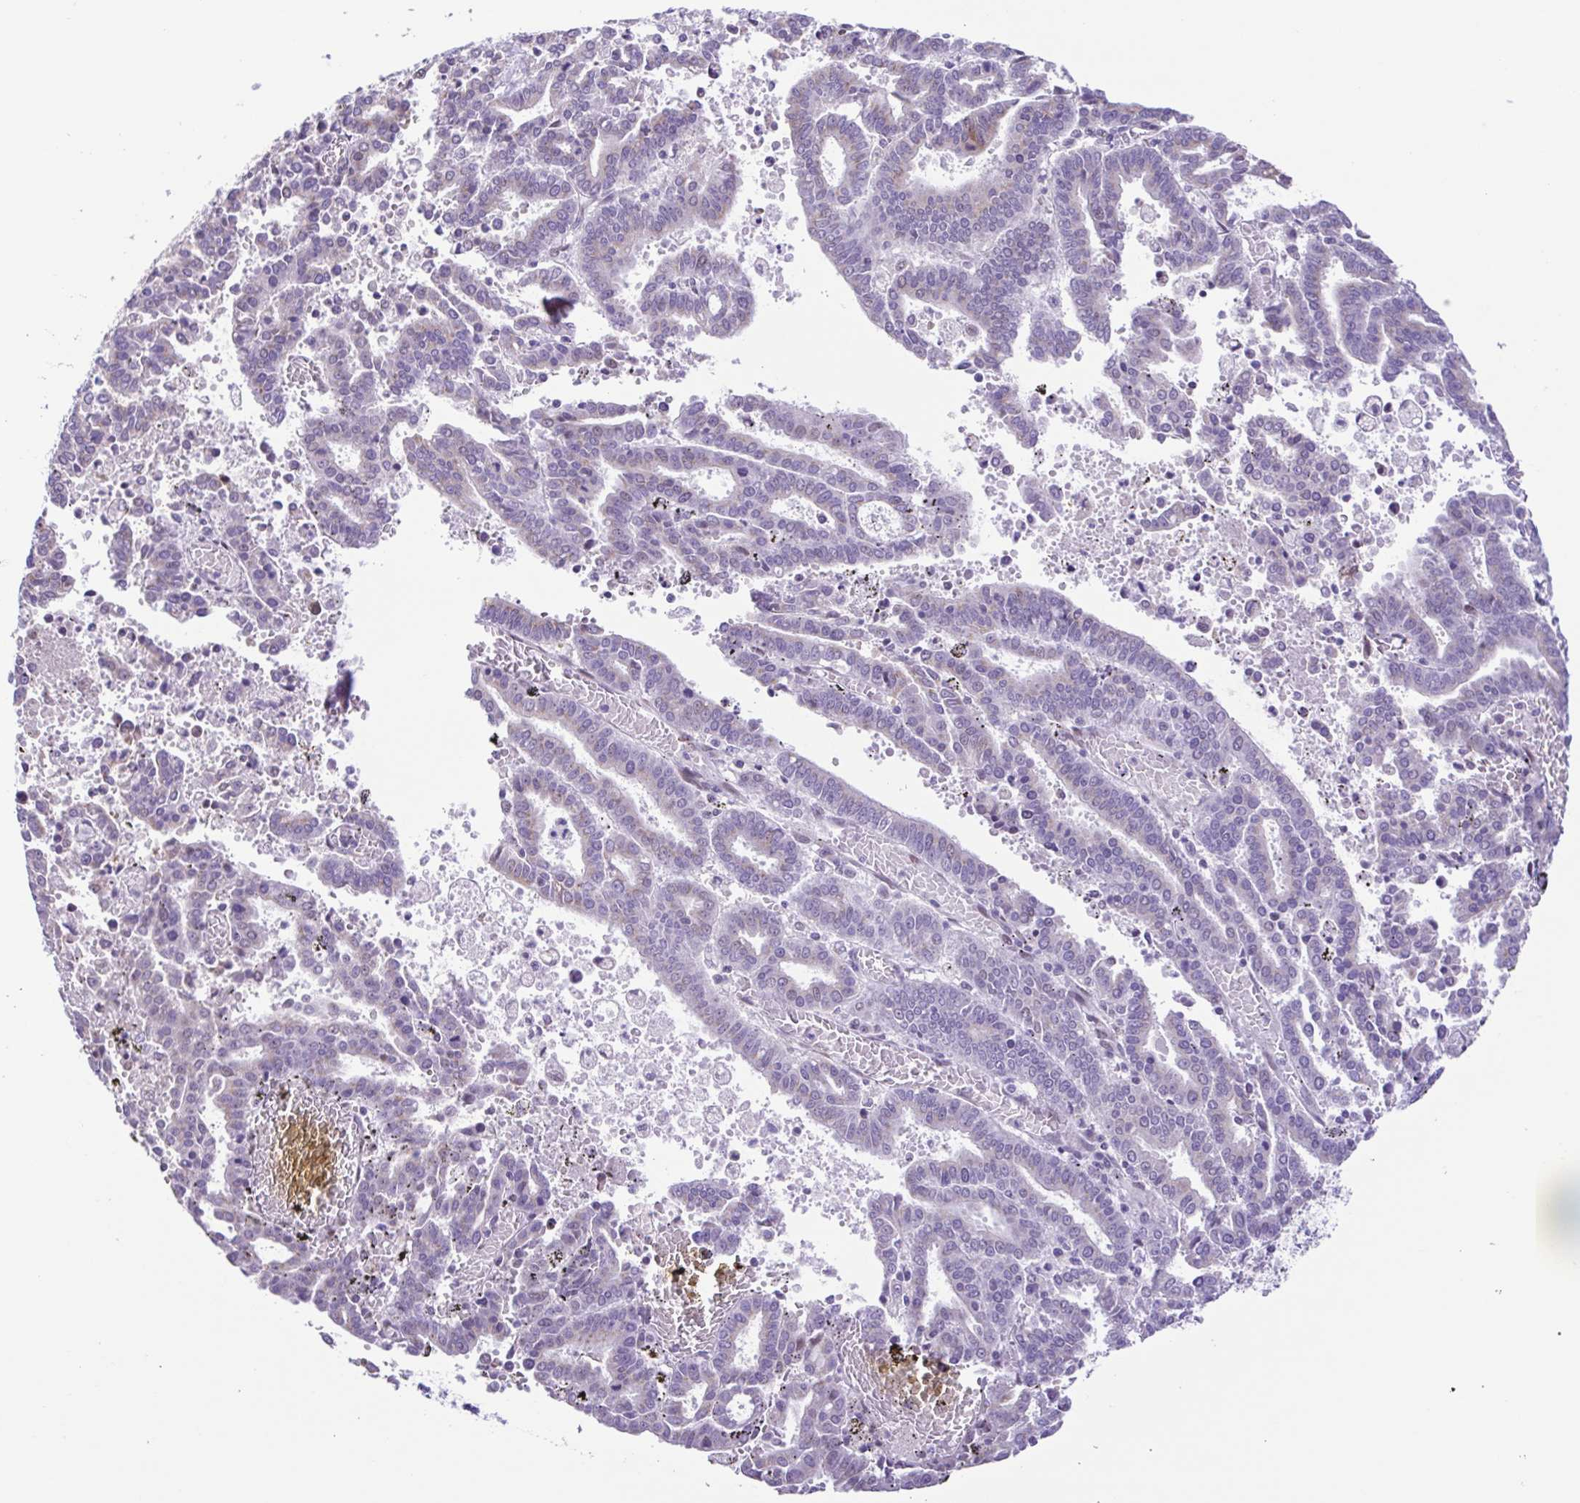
{"staining": {"intensity": "negative", "quantity": "none", "location": "none"}, "tissue": "endometrial cancer", "cell_type": "Tumor cells", "image_type": "cancer", "snomed": [{"axis": "morphology", "description": "Adenocarcinoma, NOS"}, {"axis": "topography", "description": "Uterus"}], "caption": "A photomicrograph of human endometrial cancer (adenocarcinoma) is negative for staining in tumor cells.", "gene": "TGM3", "patient": {"sex": "female", "age": 83}}